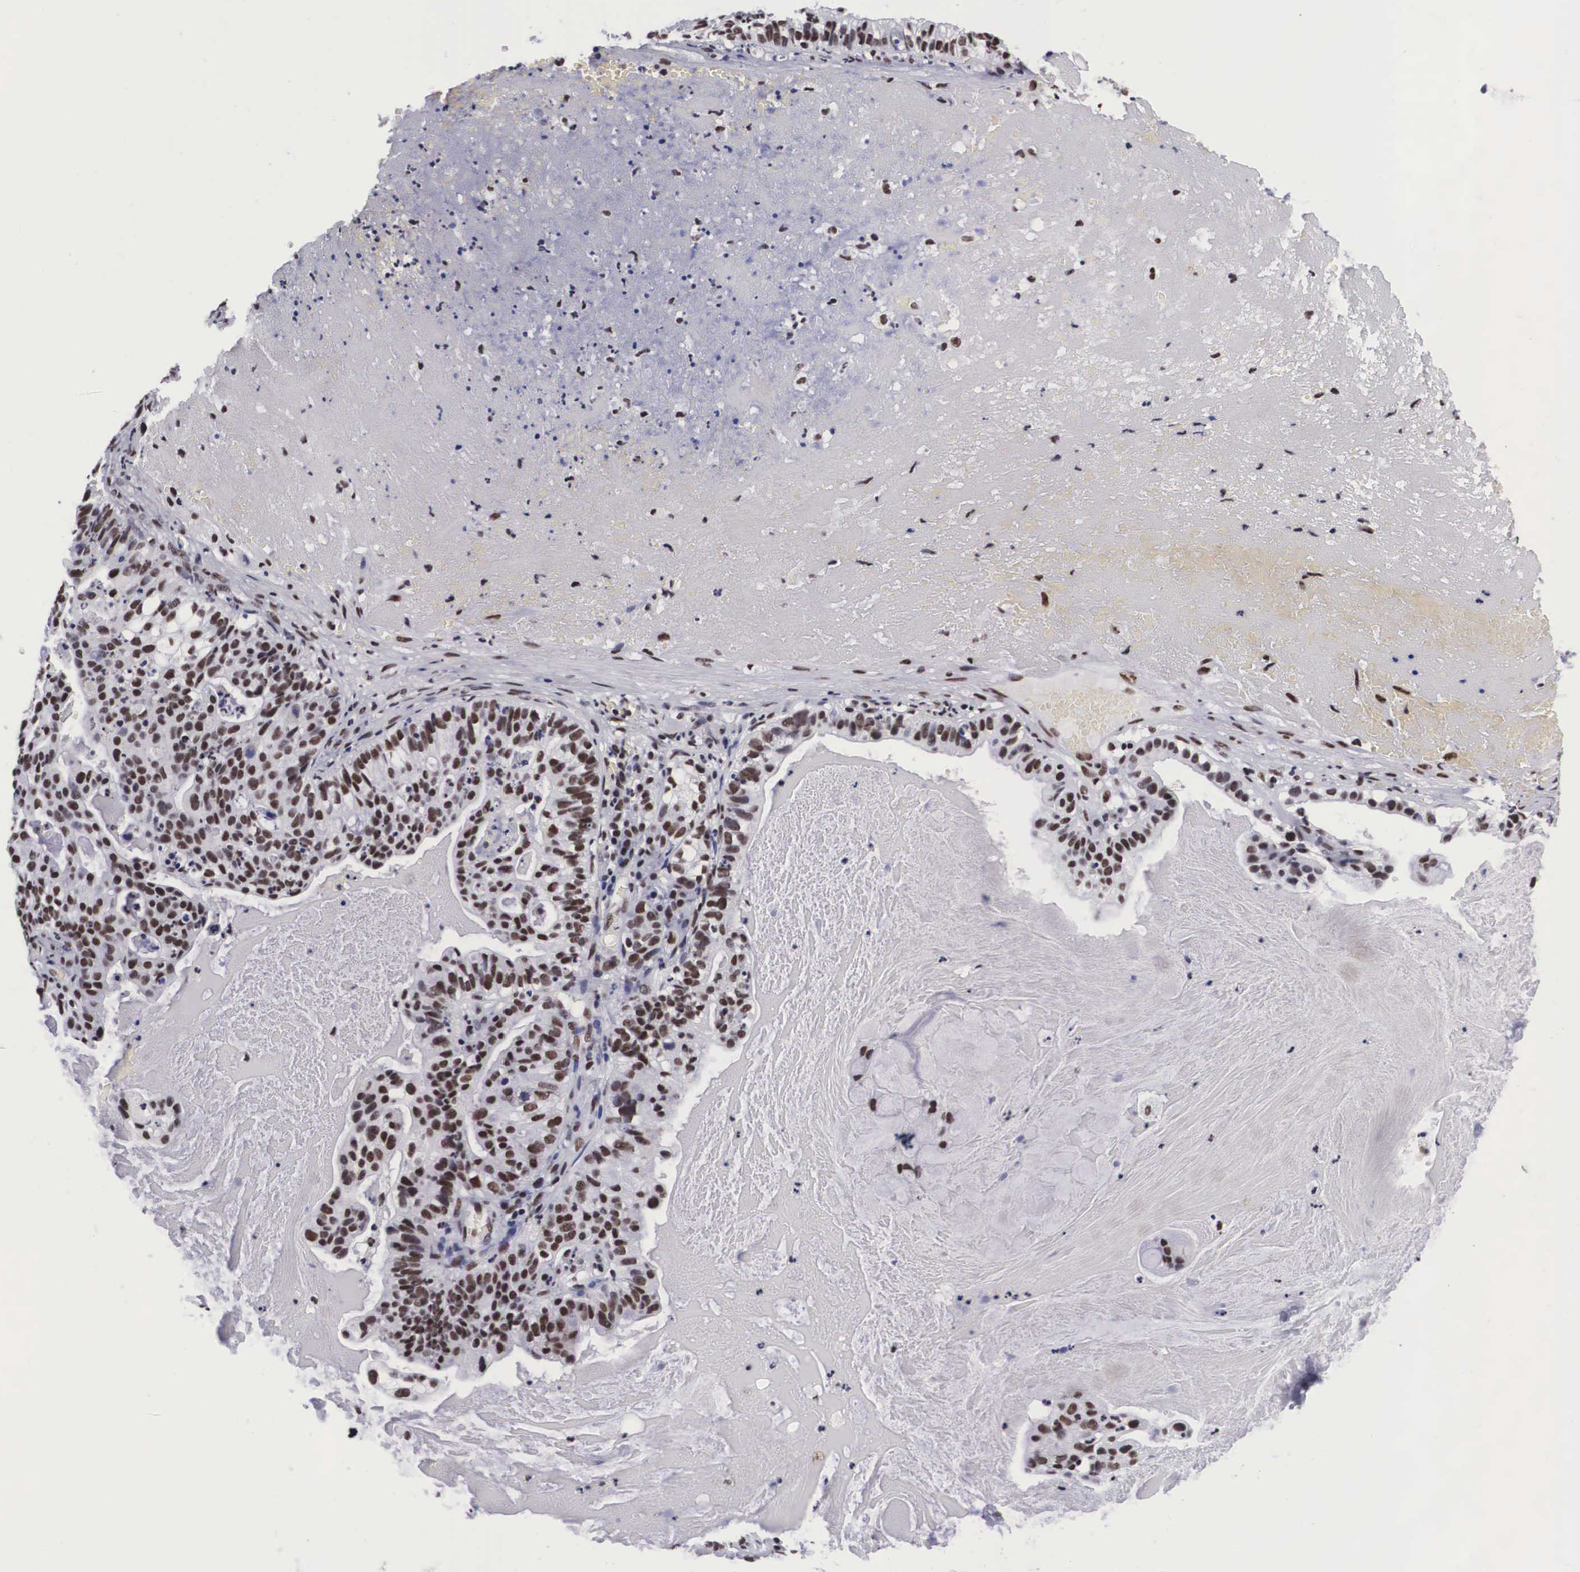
{"staining": {"intensity": "moderate", "quantity": ">75%", "location": "nuclear"}, "tissue": "cervical cancer", "cell_type": "Tumor cells", "image_type": "cancer", "snomed": [{"axis": "morphology", "description": "Adenocarcinoma, NOS"}, {"axis": "topography", "description": "Cervix"}], "caption": "Cervical adenocarcinoma stained for a protein (brown) reveals moderate nuclear positive staining in approximately >75% of tumor cells.", "gene": "SF3A1", "patient": {"sex": "female", "age": 41}}